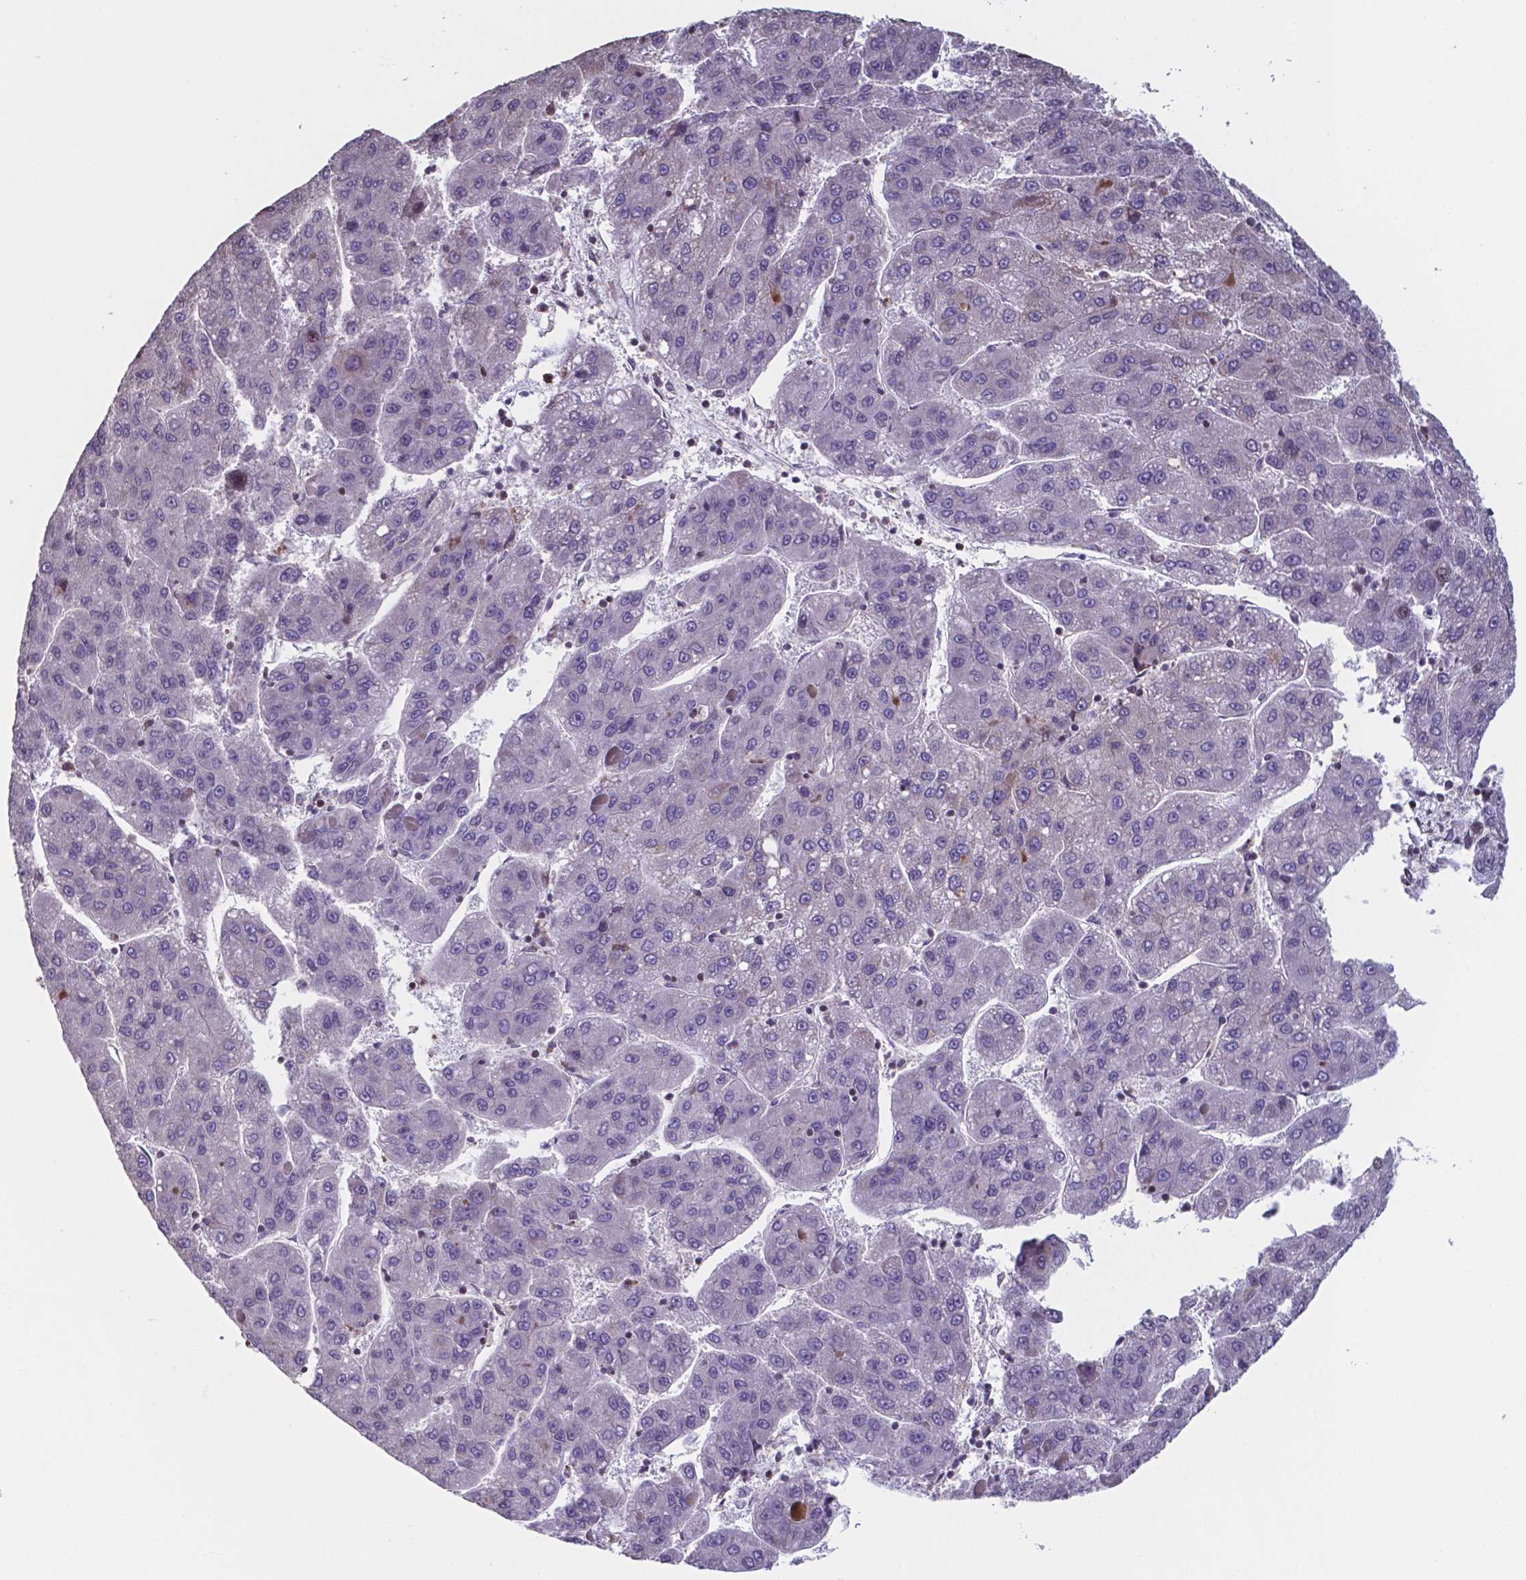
{"staining": {"intensity": "negative", "quantity": "none", "location": "none"}, "tissue": "liver cancer", "cell_type": "Tumor cells", "image_type": "cancer", "snomed": [{"axis": "morphology", "description": "Carcinoma, Hepatocellular, NOS"}, {"axis": "topography", "description": "Liver"}], "caption": "Tumor cells show no significant positivity in hepatocellular carcinoma (liver). (DAB immunohistochemistry with hematoxylin counter stain).", "gene": "MLC1", "patient": {"sex": "female", "age": 82}}